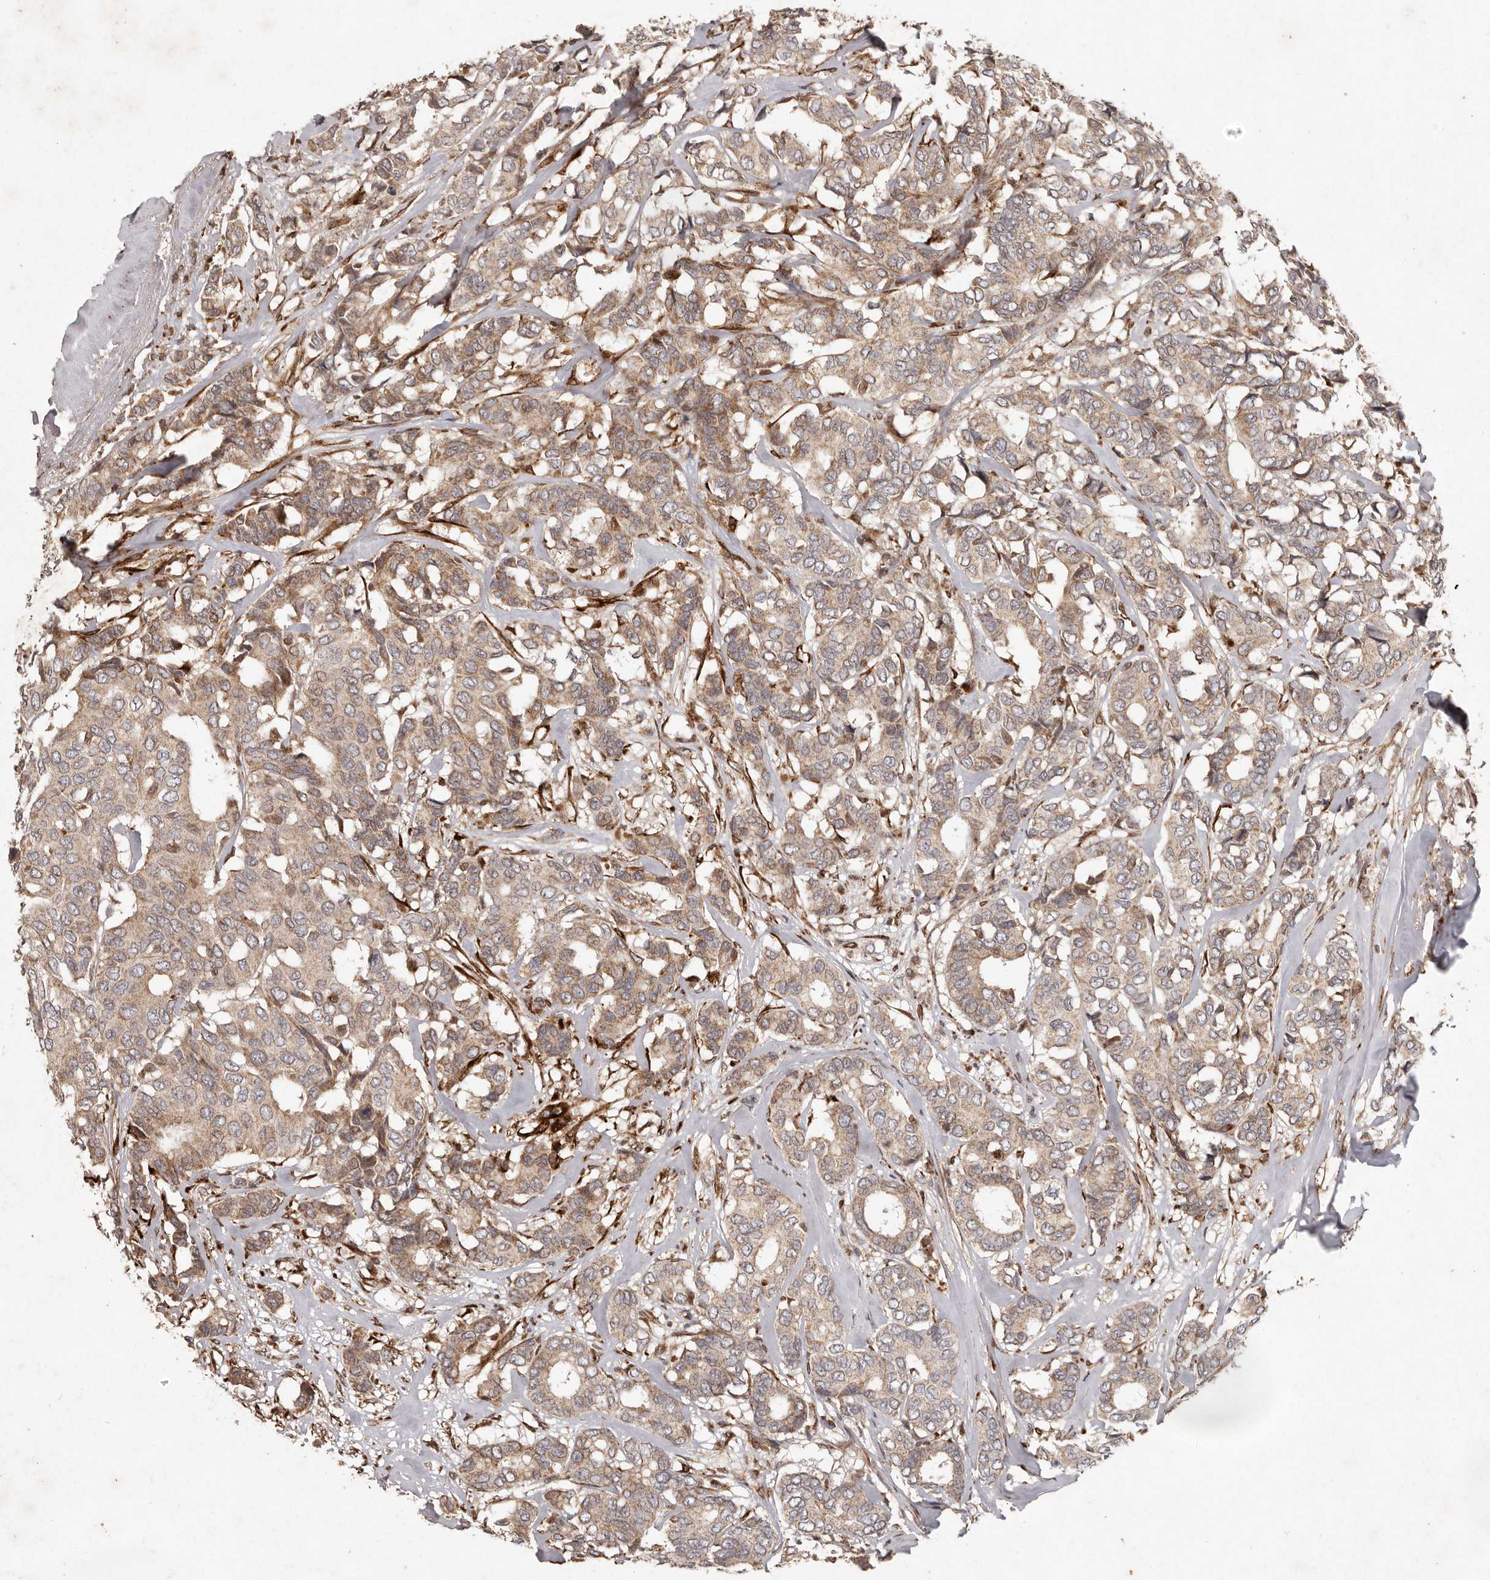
{"staining": {"intensity": "weak", "quantity": ">75%", "location": "cytoplasmic/membranous"}, "tissue": "breast cancer", "cell_type": "Tumor cells", "image_type": "cancer", "snomed": [{"axis": "morphology", "description": "Duct carcinoma"}, {"axis": "topography", "description": "Breast"}], "caption": "Weak cytoplasmic/membranous staining is seen in approximately >75% of tumor cells in breast cancer (invasive ductal carcinoma). (brown staining indicates protein expression, while blue staining denotes nuclei).", "gene": "PLOD2", "patient": {"sex": "female", "age": 87}}